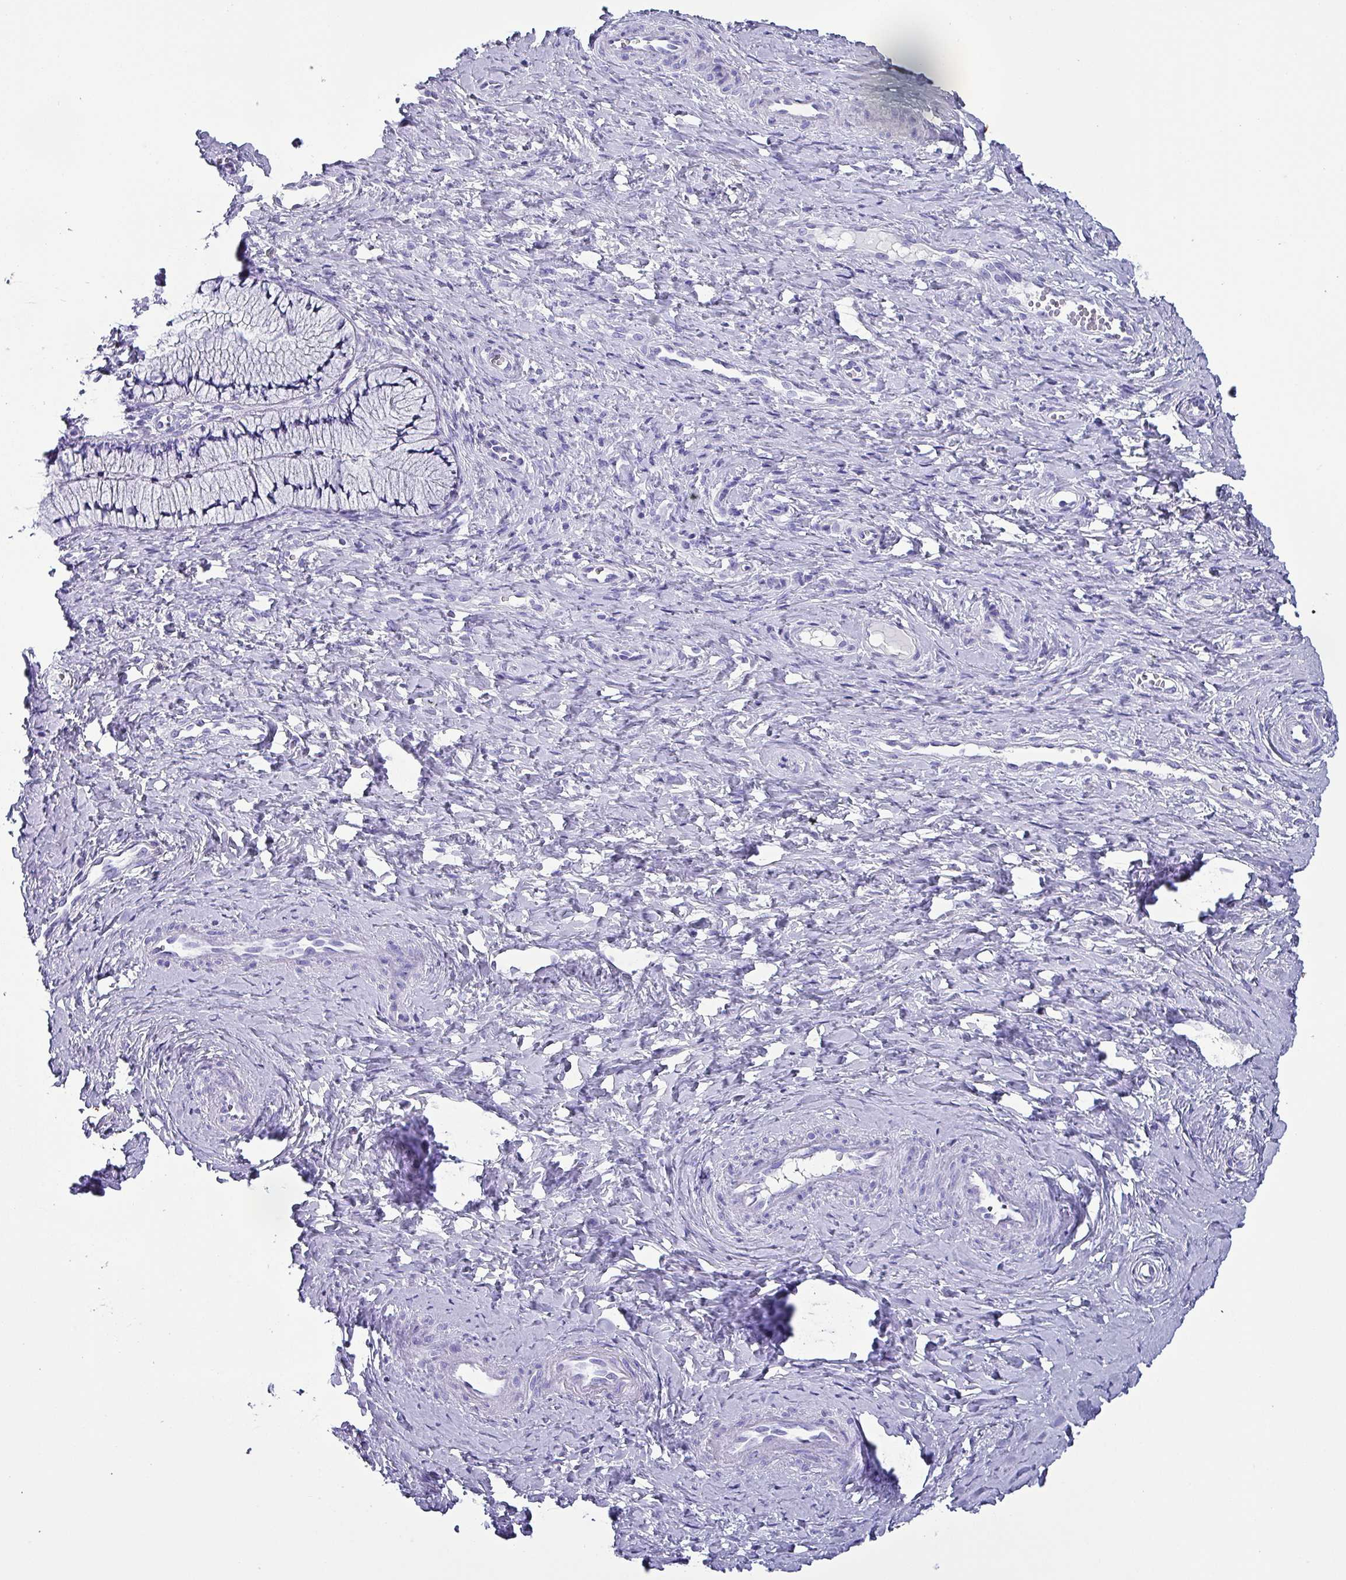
{"staining": {"intensity": "moderate", "quantity": "<25%", "location": "cytoplasmic/membranous"}, "tissue": "cervix", "cell_type": "Glandular cells", "image_type": "normal", "snomed": [{"axis": "morphology", "description": "Normal tissue, NOS"}, {"axis": "topography", "description": "Cervix"}], "caption": "Moderate cytoplasmic/membranous staining for a protein is present in about <25% of glandular cells of normal cervix using immunohistochemistry (IHC).", "gene": "KRT6A", "patient": {"sex": "female", "age": 36}}